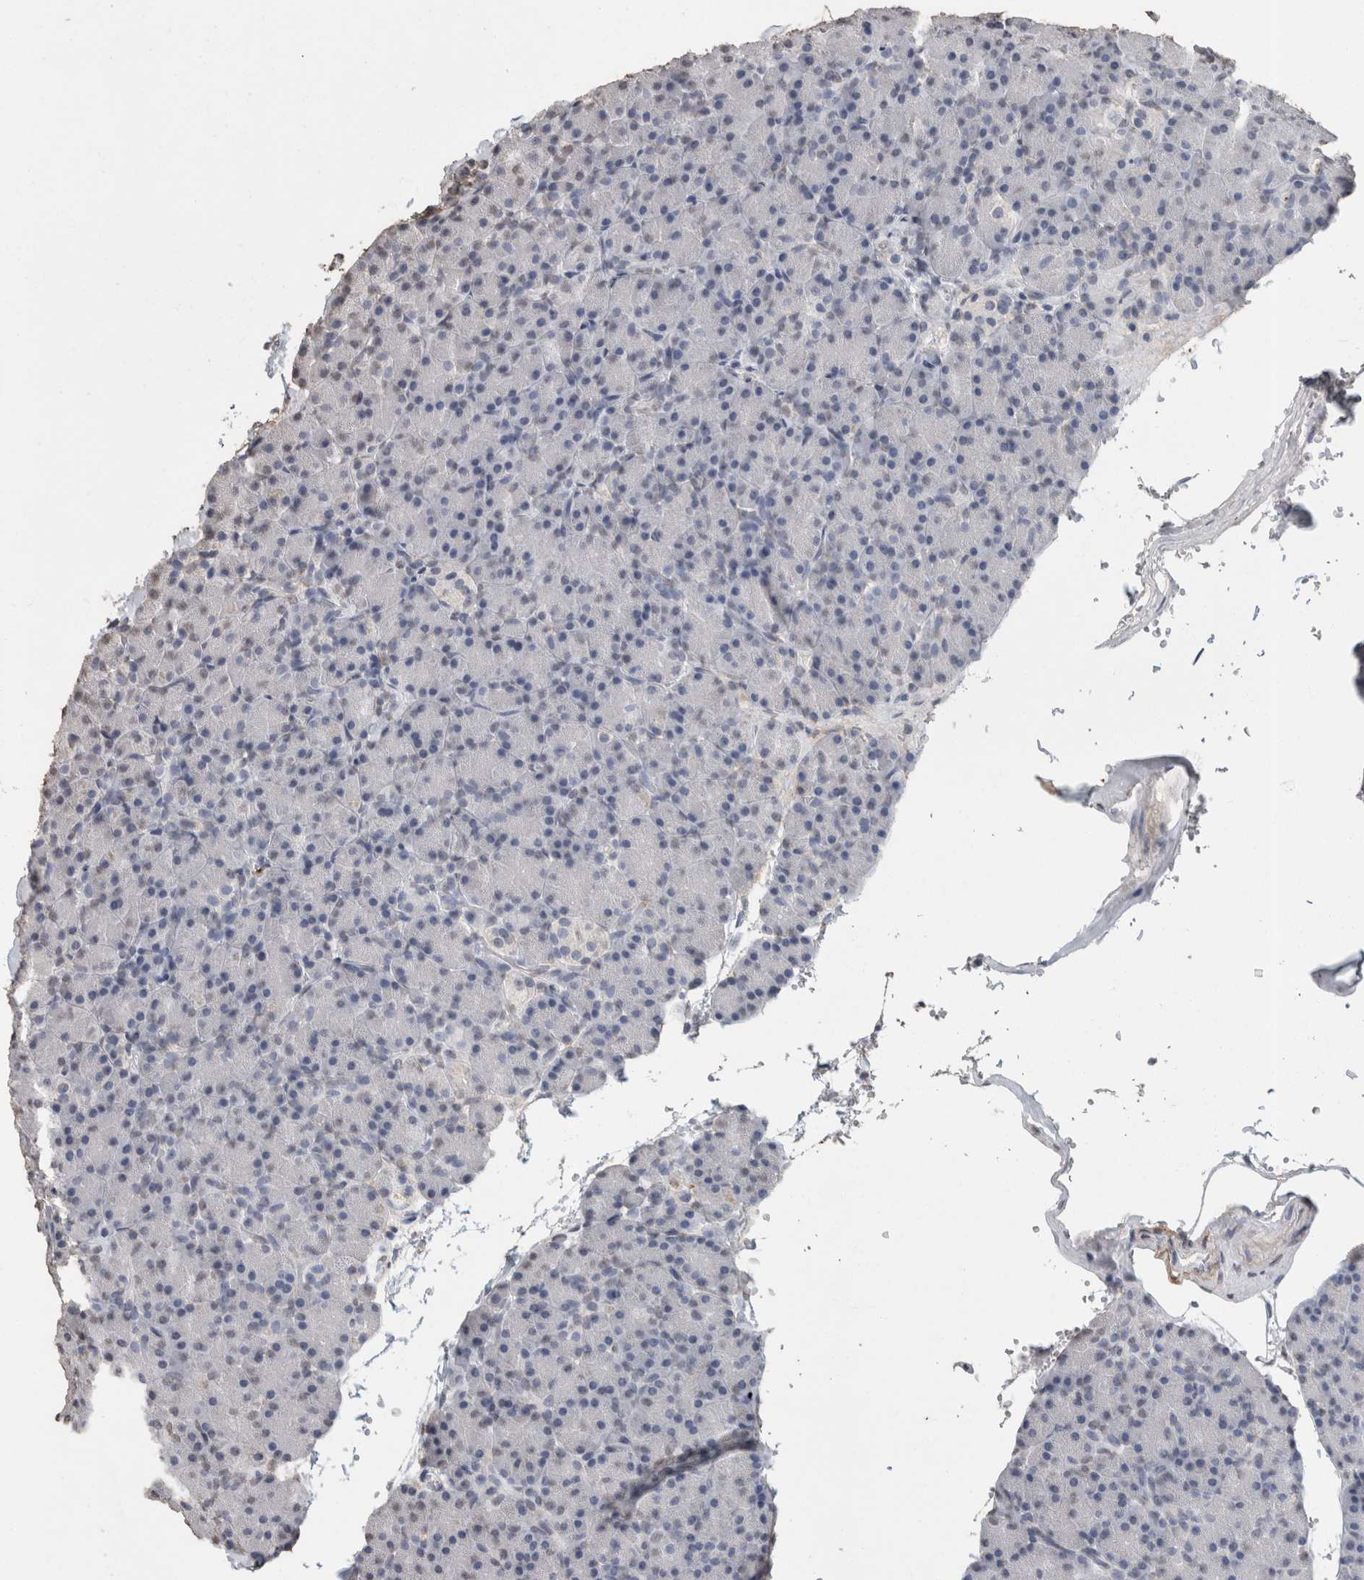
{"staining": {"intensity": "weak", "quantity": "<25%", "location": "cytoplasmic/membranous,nuclear"}, "tissue": "pancreas", "cell_type": "Exocrine glandular cells", "image_type": "normal", "snomed": [{"axis": "morphology", "description": "Normal tissue, NOS"}, {"axis": "topography", "description": "Pancreas"}], "caption": "IHC image of unremarkable pancreas stained for a protein (brown), which reveals no positivity in exocrine glandular cells.", "gene": "LTBP1", "patient": {"sex": "female", "age": 43}}